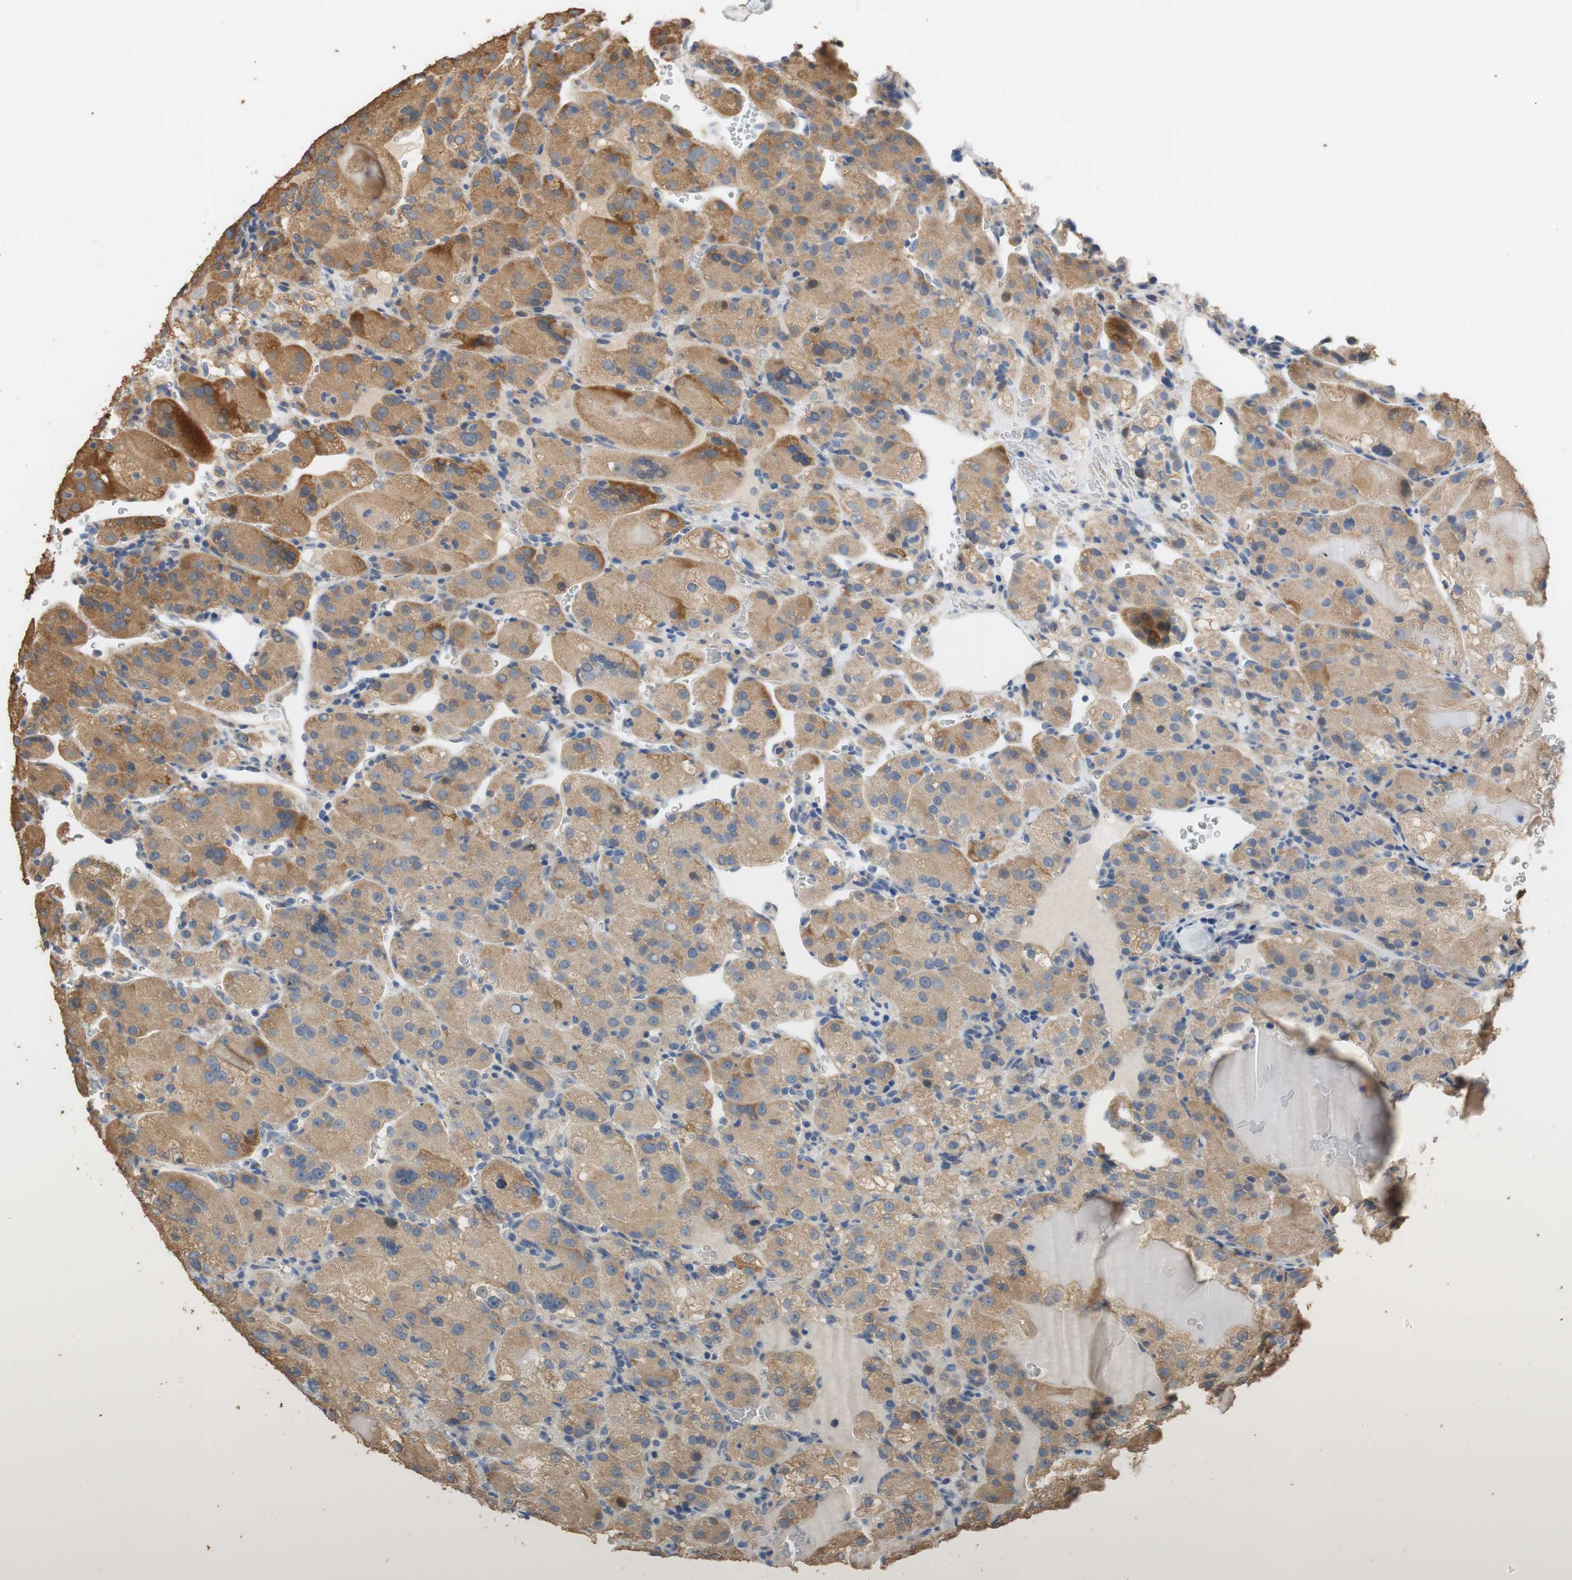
{"staining": {"intensity": "moderate", "quantity": ">75%", "location": "cytoplasmic/membranous"}, "tissue": "renal cancer", "cell_type": "Tumor cells", "image_type": "cancer", "snomed": [{"axis": "morphology", "description": "Normal tissue, NOS"}, {"axis": "morphology", "description": "Adenocarcinoma, NOS"}, {"axis": "topography", "description": "Kidney"}], "caption": "About >75% of tumor cells in adenocarcinoma (renal) display moderate cytoplasmic/membranous protein staining as visualized by brown immunohistochemical staining.", "gene": "ALDH1A2", "patient": {"sex": "male", "age": 61}}